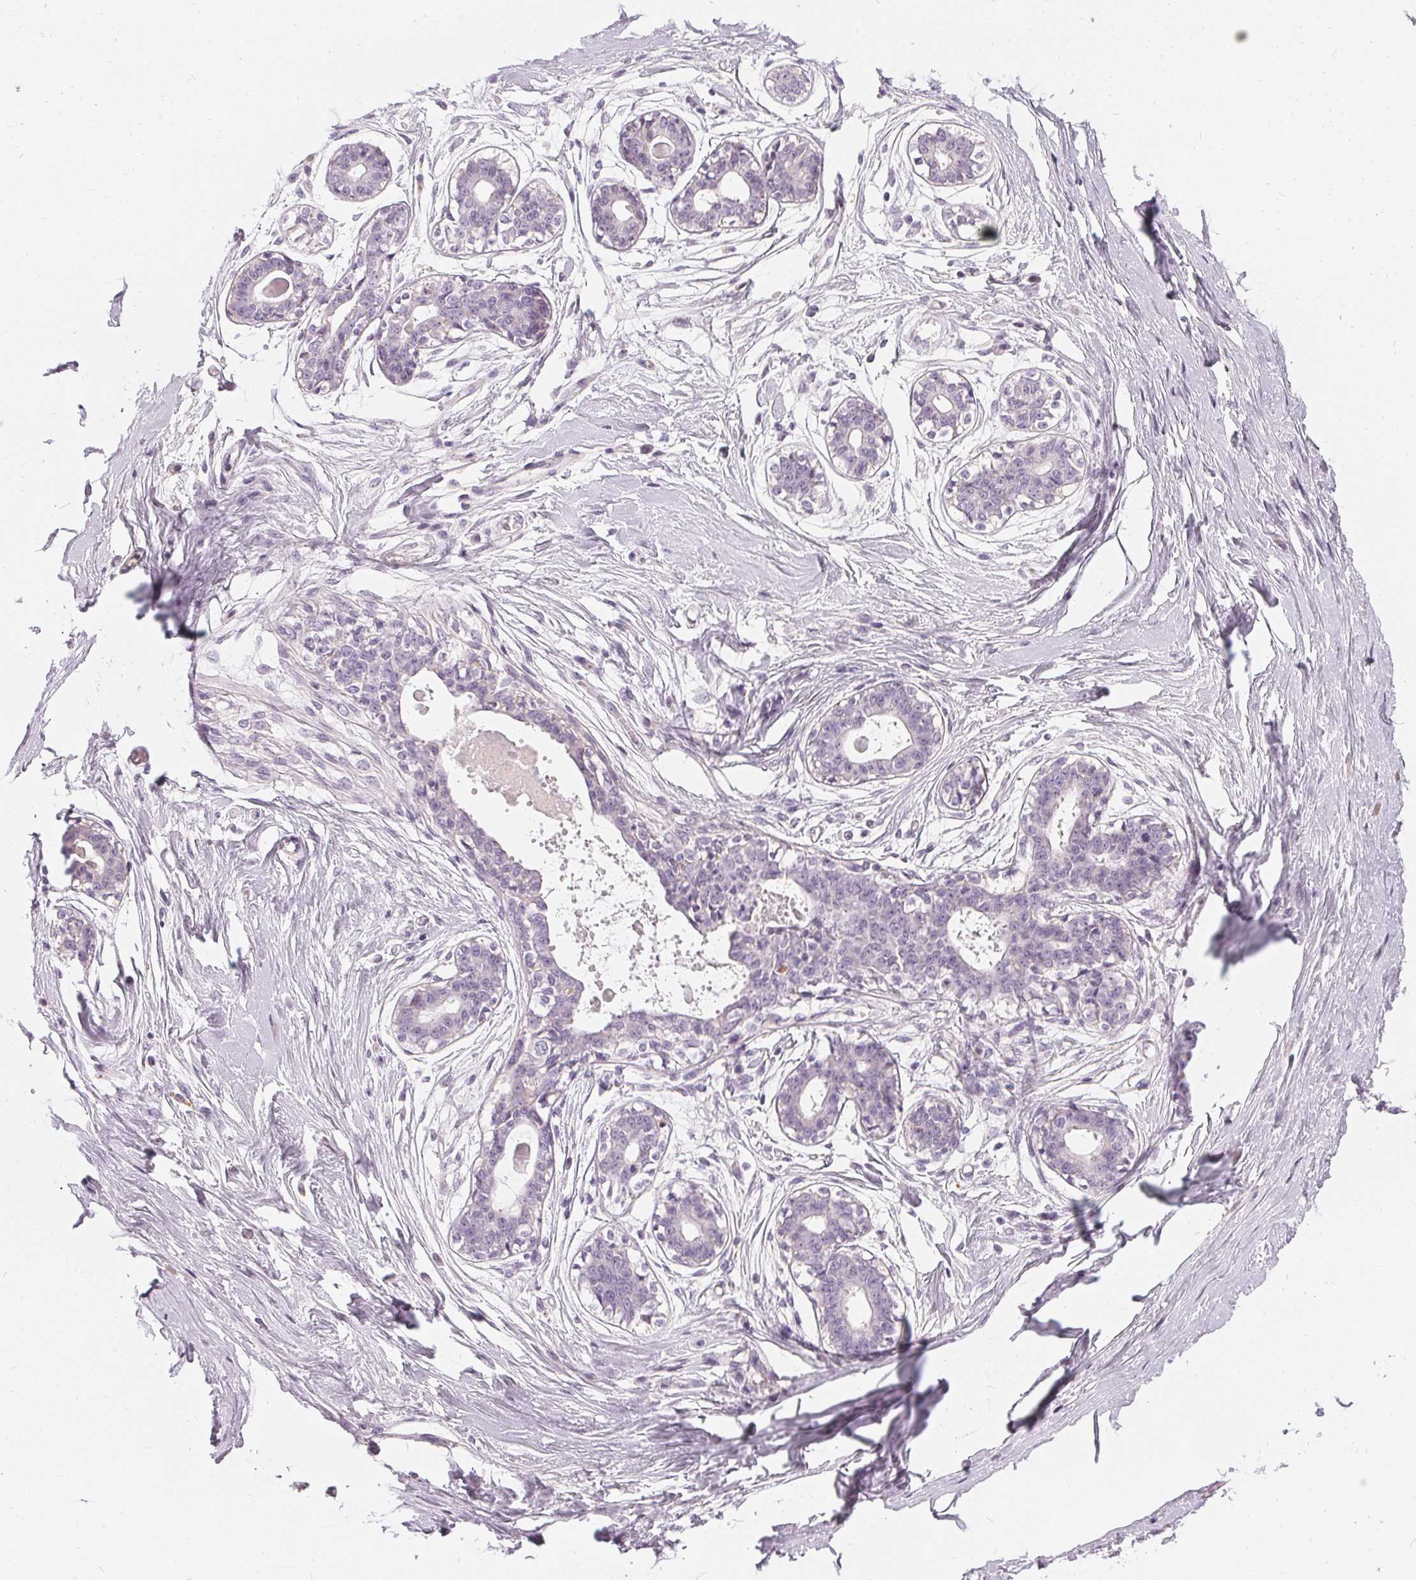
{"staining": {"intensity": "negative", "quantity": "none", "location": "none"}, "tissue": "breast", "cell_type": "Adipocytes", "image_type": "normal", "snomed": [{"axis": "morphology", "description": "Normal tissue, NOS"}, {"axis": "topography", "description": "Breast"}], "caption": "Micrograph shows no protein staining in adipocytes of benign breast.", "gene": "HOPX", "patient": {"sex": "female", "age": 45}}